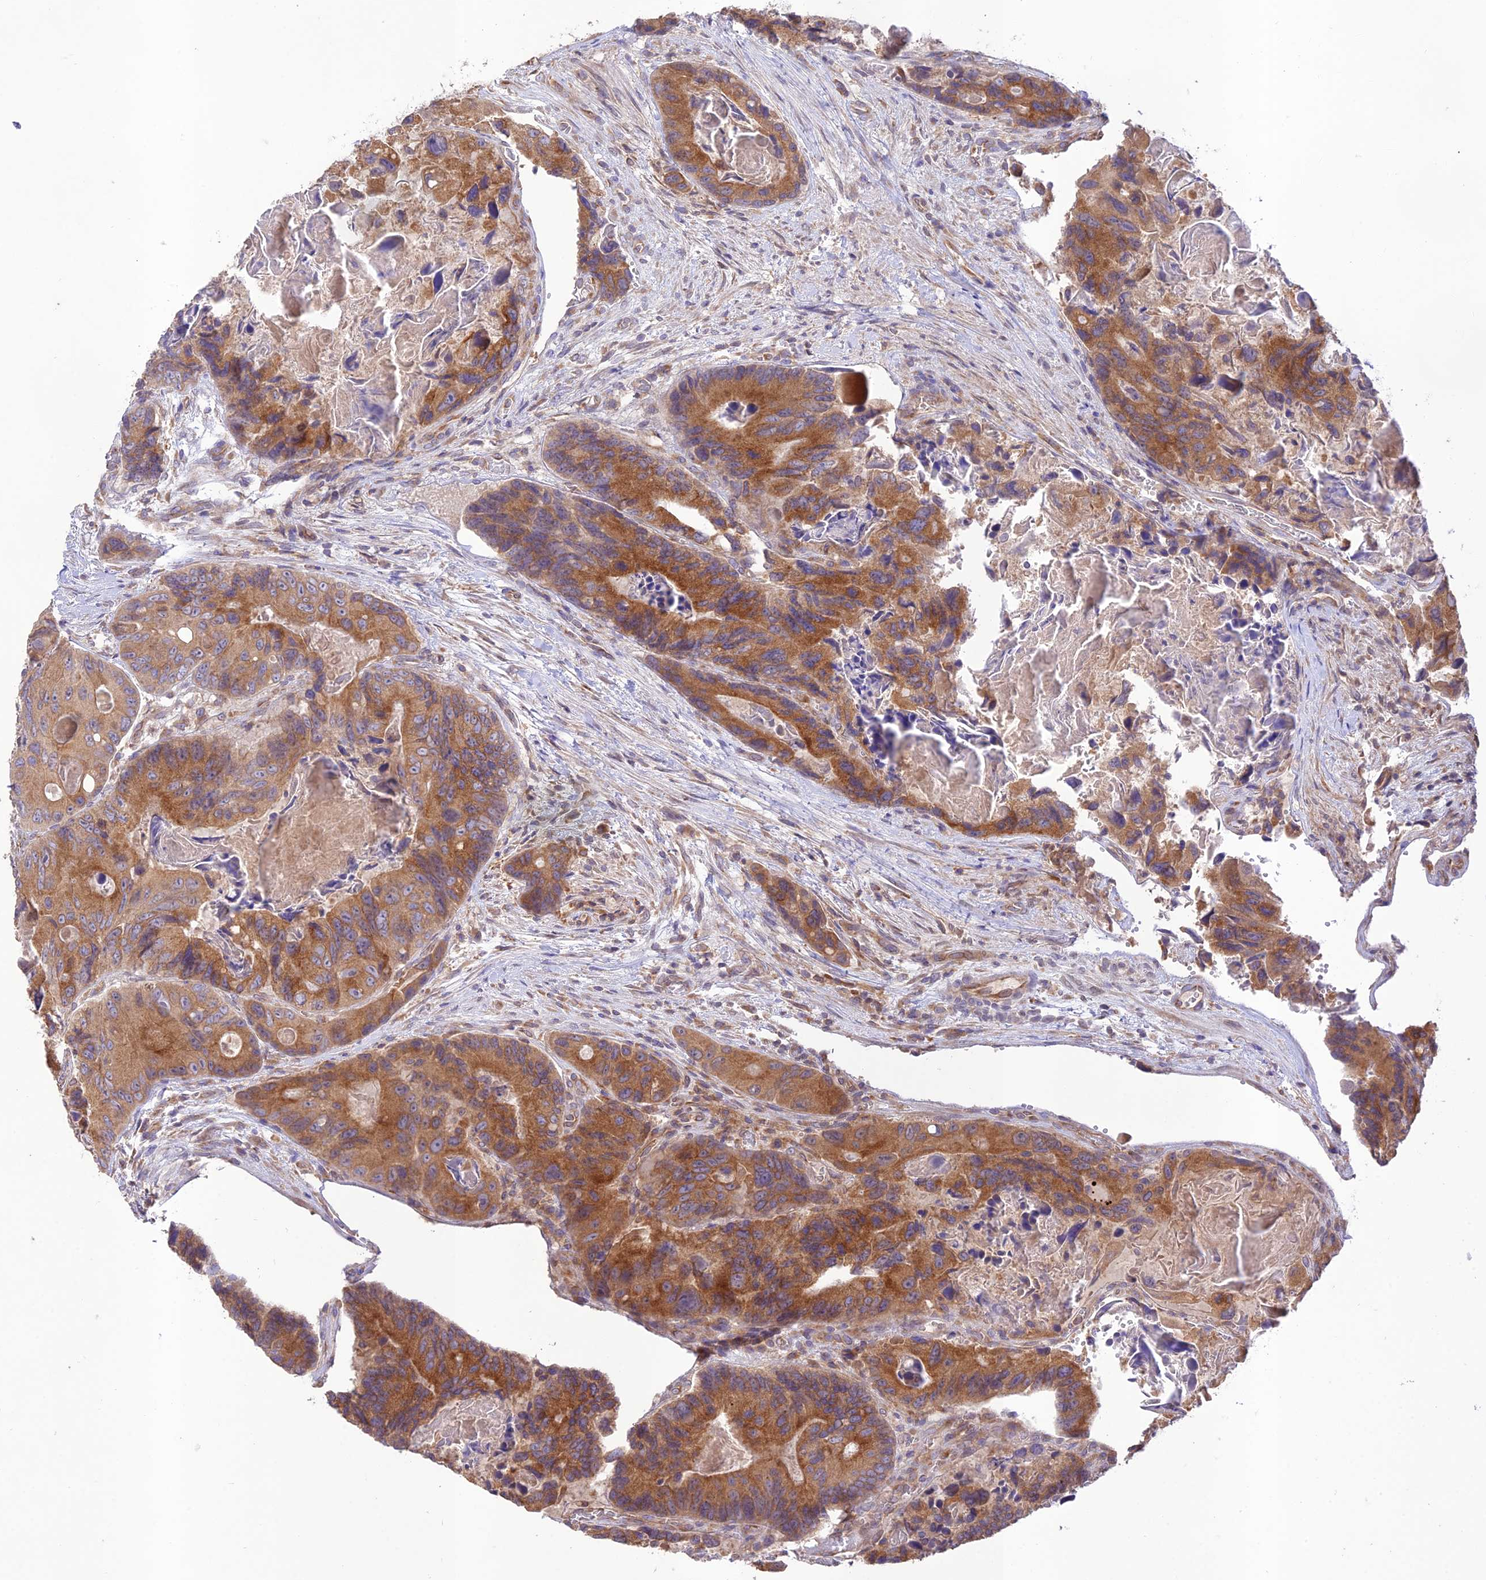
{"staining": {"intensity": "moderate", "quantity": ">75%", "location": "cytoplasmic/membranous"}, "tissue": "colorectal cancer", "cell_type": "Tumor cells", "image_type": "cancer", "snomed": [{"axis": "morphology", "description": "Adenocarcinoma, NOS"}, {"axis": "topography", "description": "Colon"}], "caption": "Human colorectal cancer (adenocarcinoma) stained for a protein (brown) reveals moderate cytoplasmic/membranous positive staining in about >75% of tumor cells.", "gene": "TMEM259", "patient": {"sex": "male", "age": 84}}